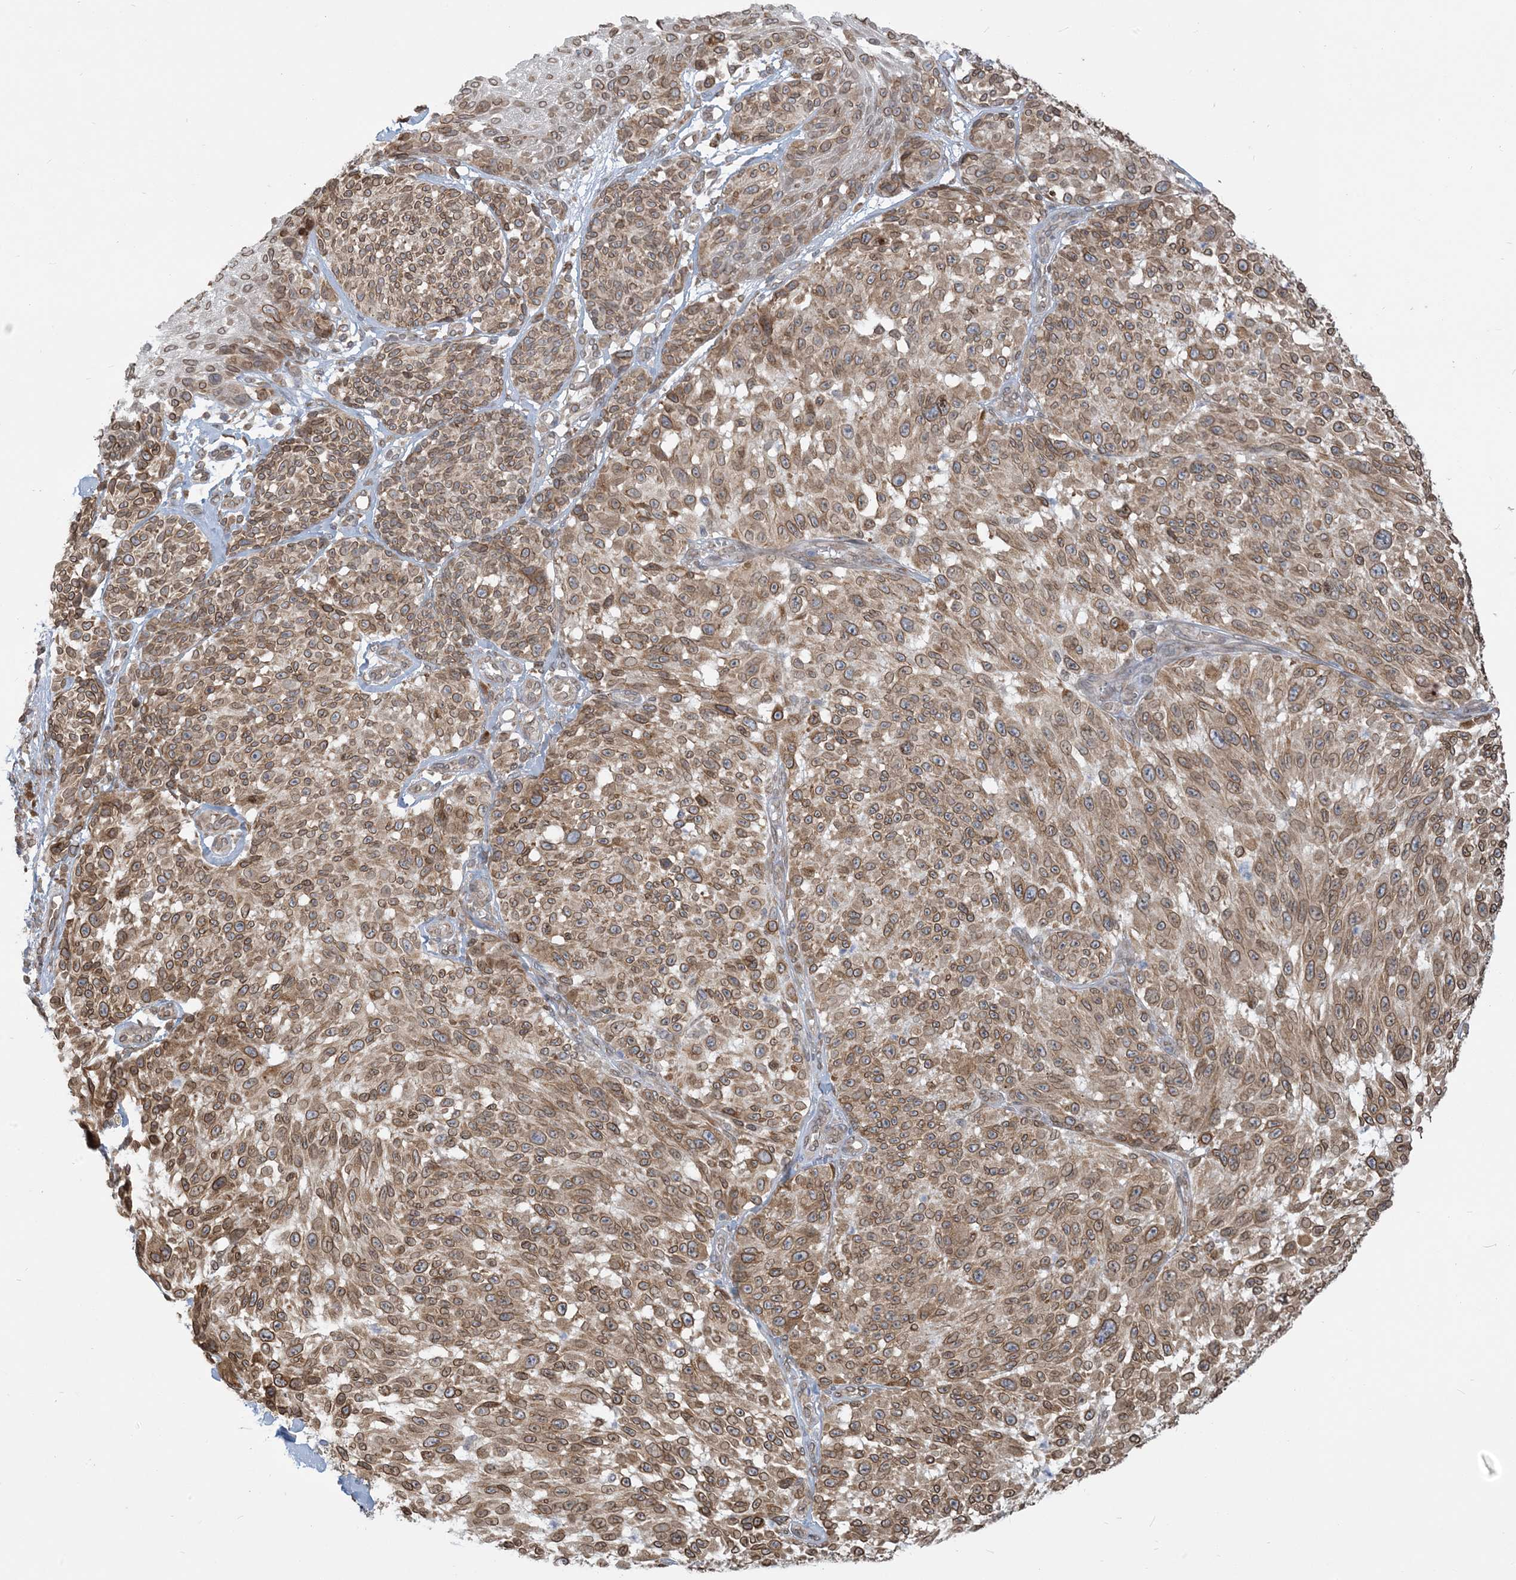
{"staining": {"intensity": "moderate", "quantity": ">75%", "location": "cytoplasmic/membranous,nuclear"}, "tissue": "melanoma", "cell_type": "Tumor cells", "image_type": "cancer", "snomed": [{"axis": "morphology", "description": "Malignant melanoma, NOS"}, {"axis": "topography", "description": "Skin"}], "caption": "Moderate cytoplasmic/membranous and nuclear protein staining is present in about >75% of tumor cells in melanoma.", "gene": "WWP1", "patient": {"sex": "male", "age": 83}}